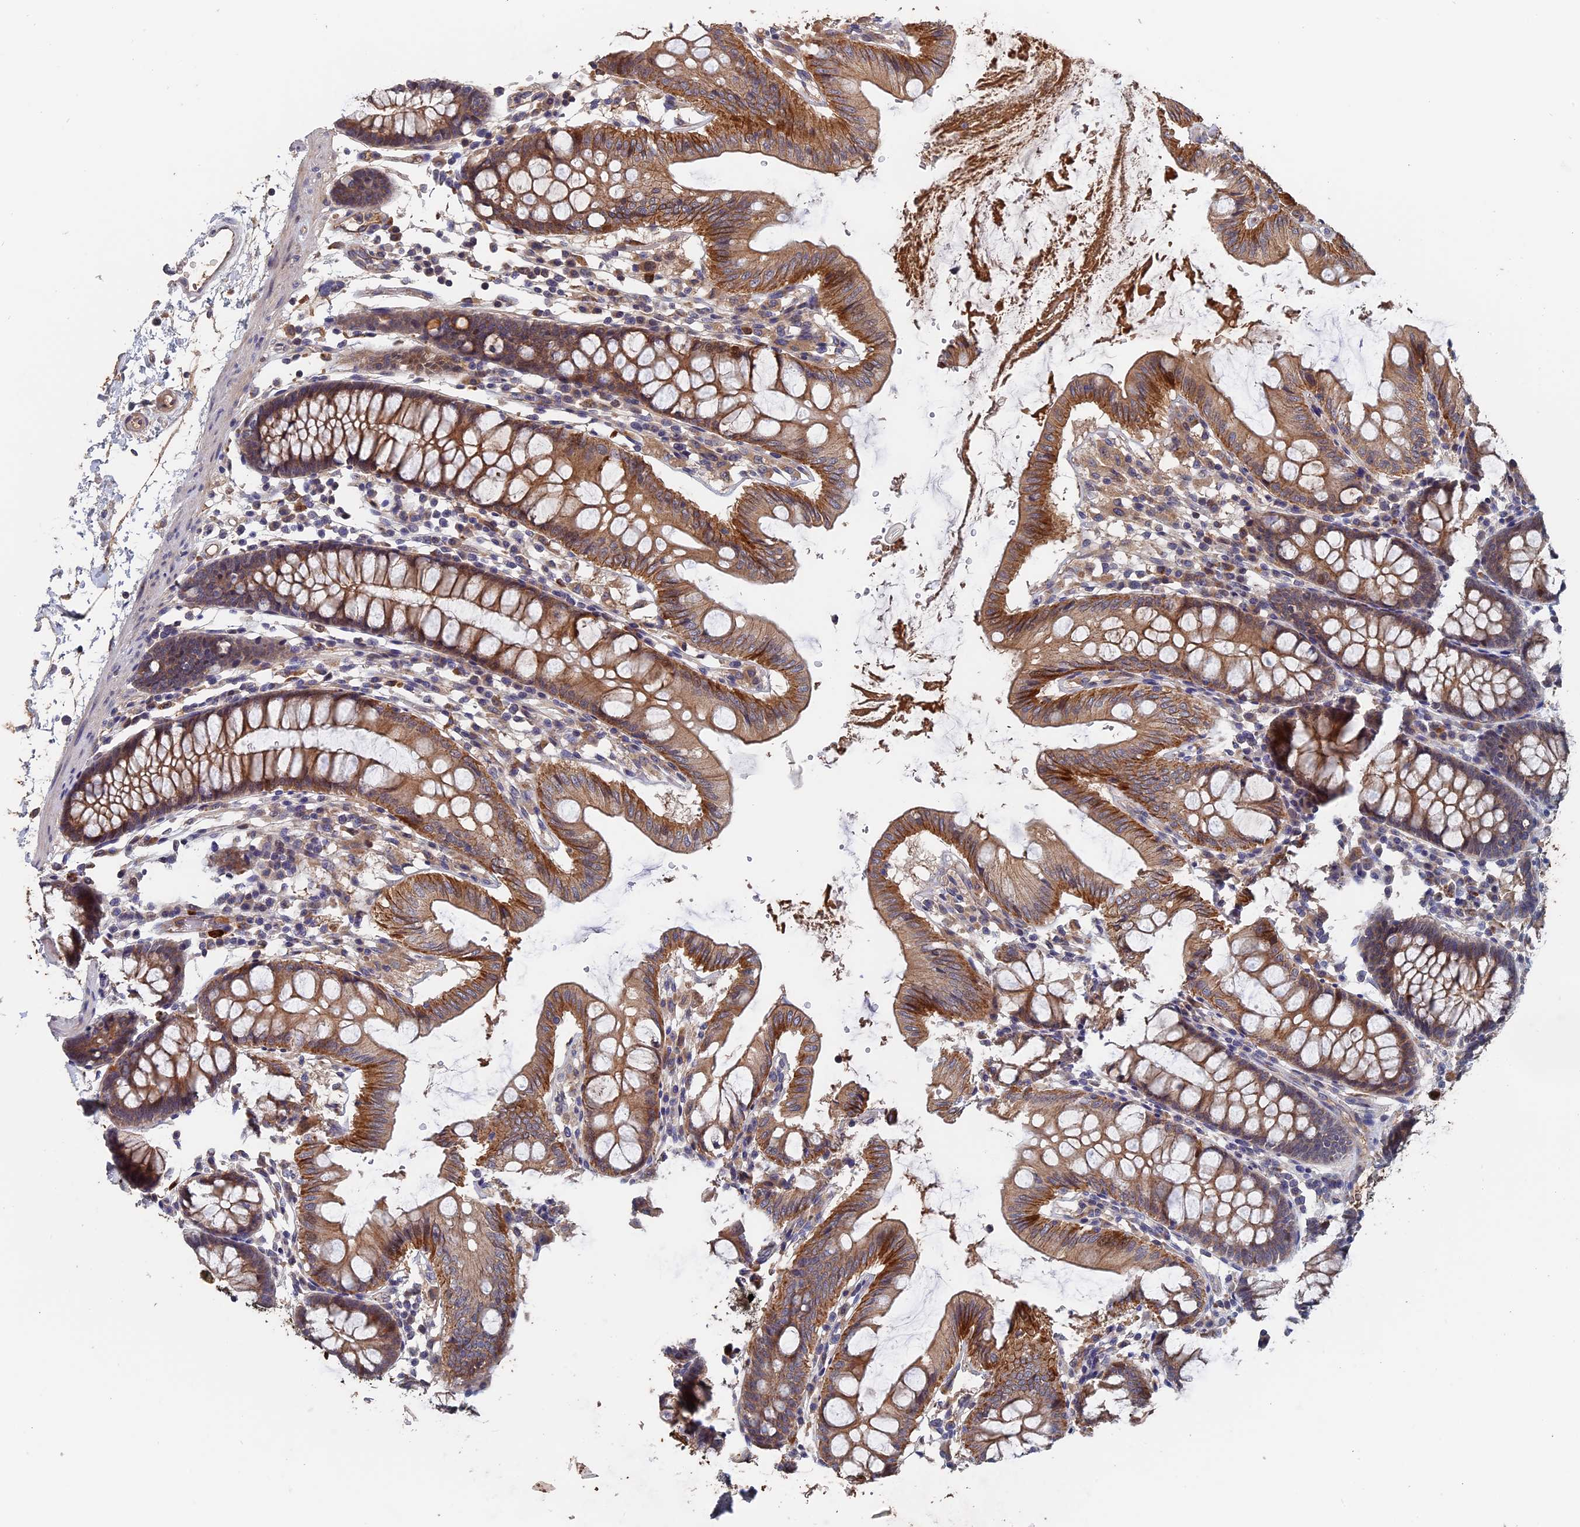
{"staining": {"intensity": "moderate", "quantity": ">75%", "location": "cytoplasmic/membranous"}, "tissue": "colon", "cell_type": "Endothelial cells", "image_type": "normal", "snomed": [{"axis": "morphology", "description": "Normal tissue, NOS"}, {"axis": "topography", "description": "Colon"}], "caption": "Moderate cytoplasmic/membranous staining is present in about >75% of endothelial cells in unremarkable colon. (Brightfield microscopy of DAB IHC at high magnification).", "gene": "SLC33A1", "patient": {"sex": "male", "age": 75}}